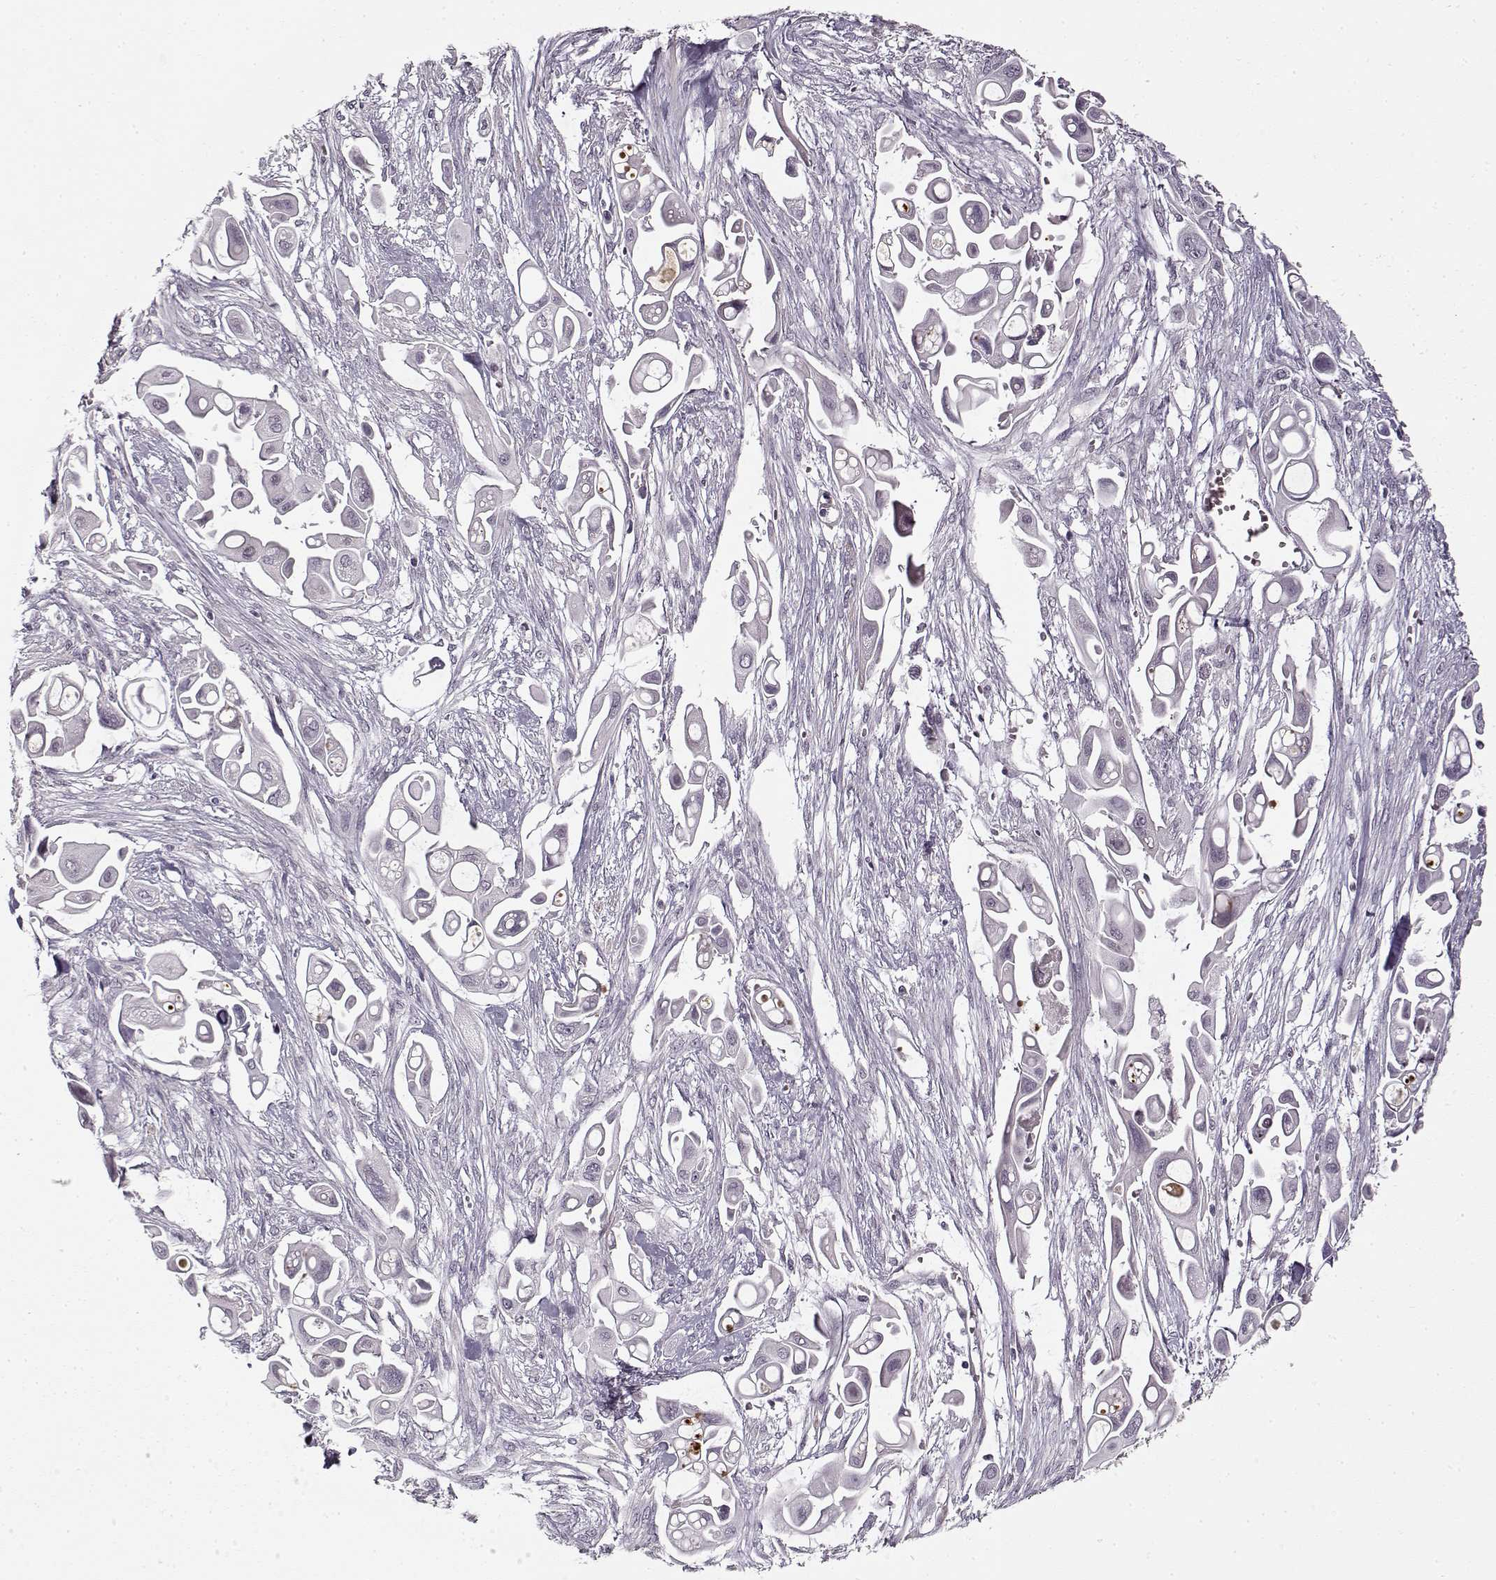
{"staining": {"intensity": "negative", "quantity": "none", "location": "none"}, "tissue": "pancreatic cancer", "cell_type": "Tumor cells", "image_type": "cancer", "snomed": [{"axis": "morphology", "description": "Adenocarcinoma, NOS"}, {"axis": "topography", "description": "Pancreas"}], "caption": "This micrograph is of pancreatic cancer (adenocarcinoma) stained with IHC to label a protein in brown with the nuclei are counter-stained blue. There is no positivity in tumor cells. The staining was performed using DAB (3,3'-diaminobenzidine) to visualize the protein expression in brown, while the nuclei were stained in blue with hematoxylin (Magnification: 20x).", "gene": "LAMB2", "patient": {"sex": "male", "age": 50}}